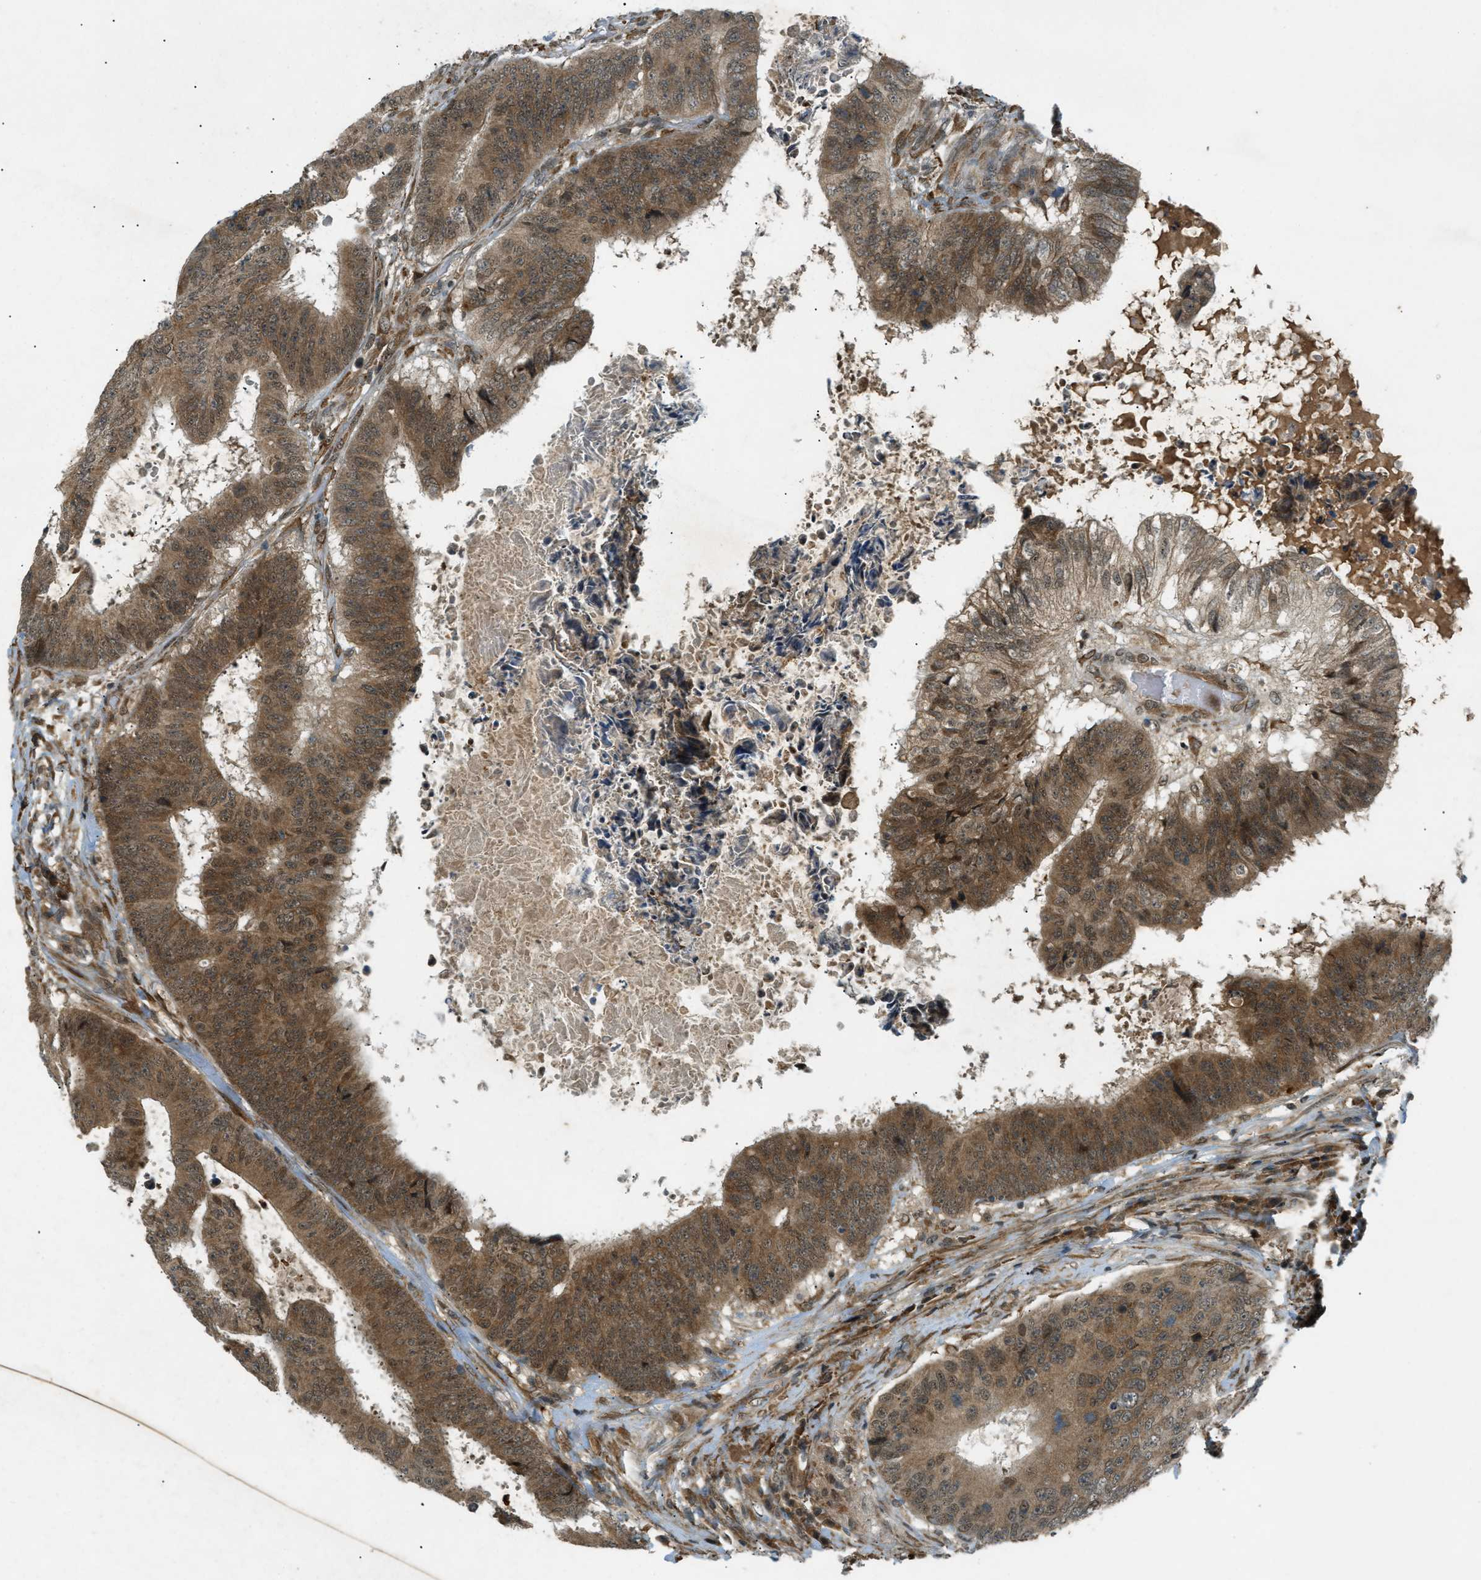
{"staining": {"intensity": "moderate", "quantity": ">75%", "location": "cytoplasmic/membranous,nuclear"}, "tissue": "colorectal cancer", "cell_type": "Tumor cells", "image_type": "cancer", "snomed": [{"axis": "morphology", "description": "Adenocarcinoma, NOS"}, {"axis": "topography", "description": "Rectum"}], "caption": "Immunohistochemical staining of colorectal adenocarcinoma shows medium levels of moderate cytoplasmic/membranous and nuclear protein positivity in approximately >75% of tumor cells.", "gene": "EIF2AK3", "patient": {"sex": "male", "age": 72}}